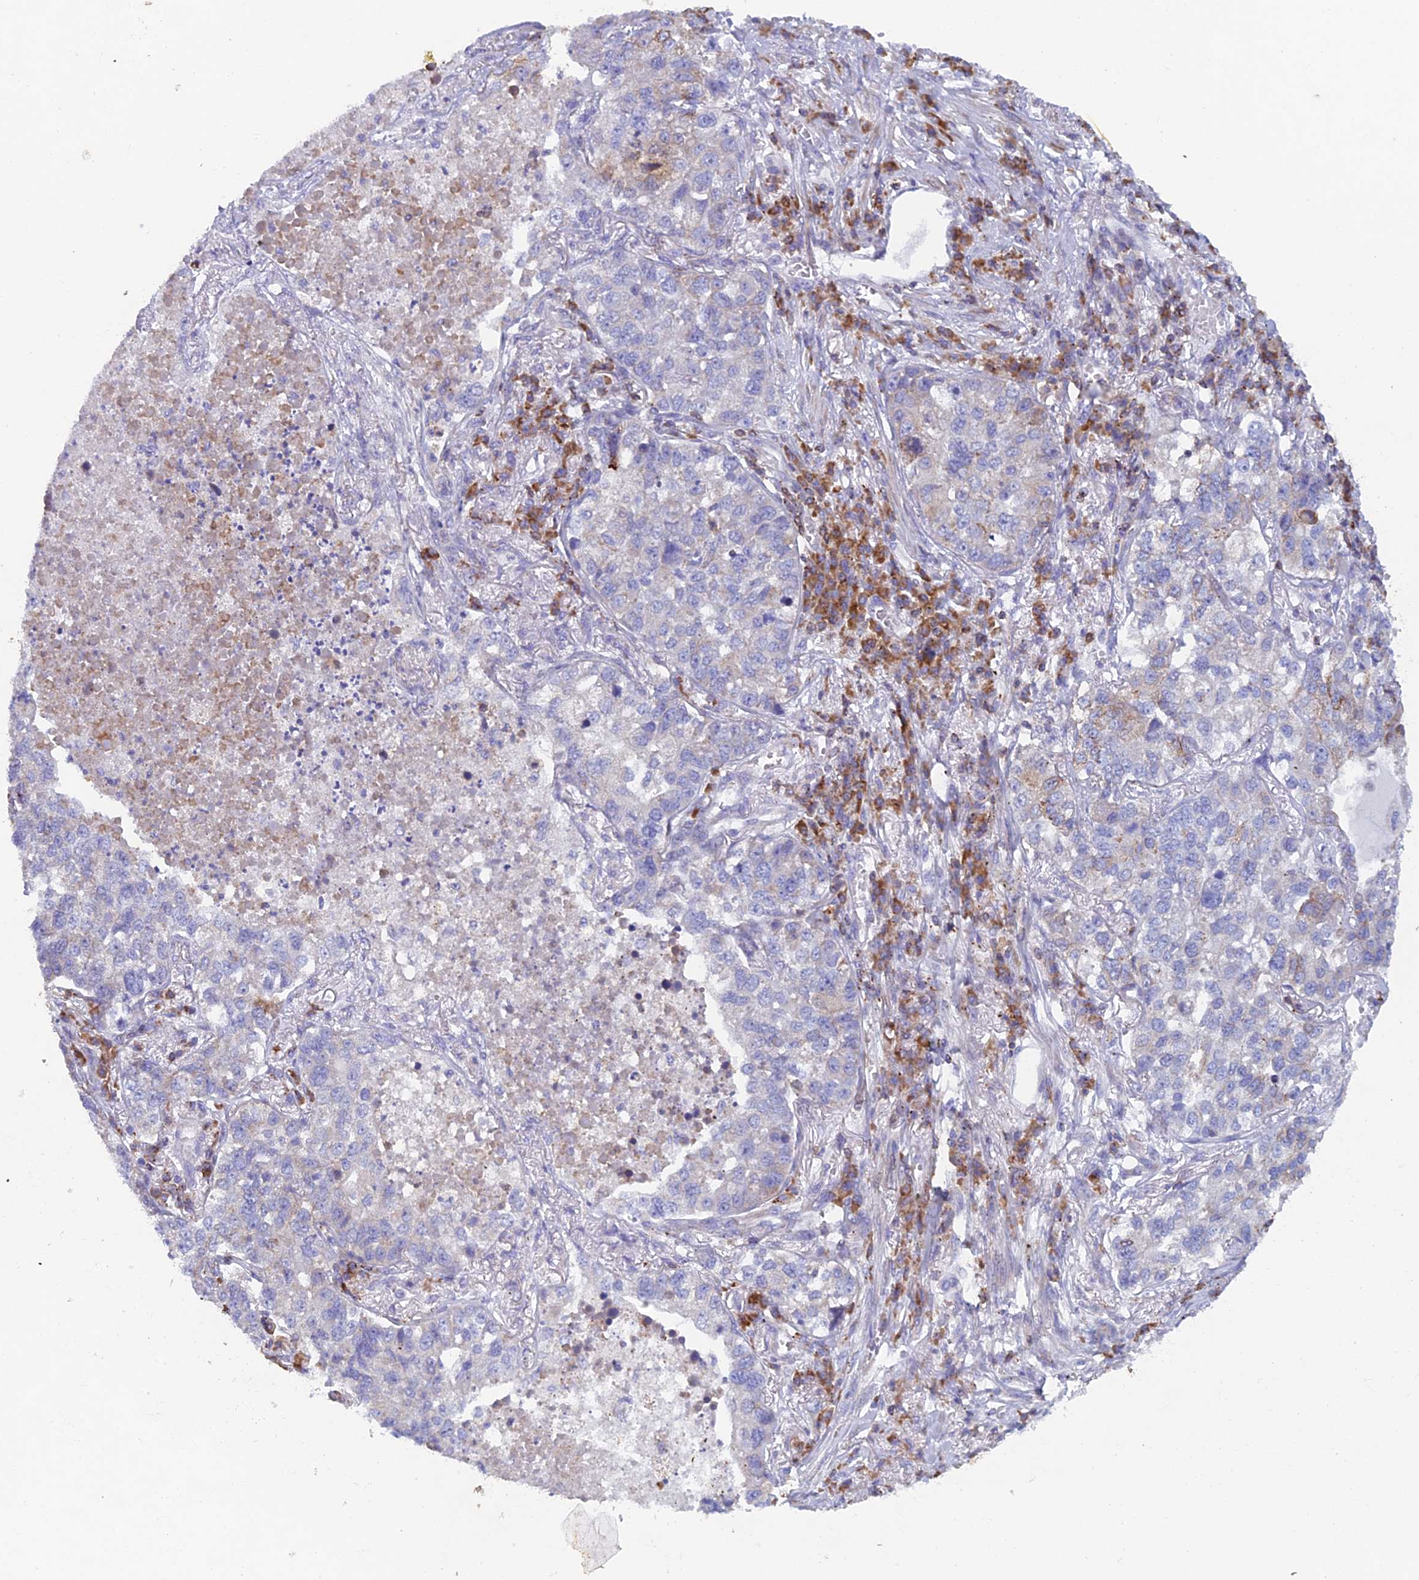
{"staining": {"intensity": "negative", "quantity": "none", "location": "none"}, "tissue": "lung cancer", "cell_type": "Tumor cells", "image_type": "cancer", "snomed": [{"axis": "morphology", "description": "Adenocarcinoma, NOS"}, {"axis": "topography", "description": "Lung"}], "caption": "Immunohistochemistry histopathology image of human lung adenocarcinoma stained for a protein (brown), which demonstrates no positivity in tumor cells. (DAB immunohistochemistry (IHC), high magnification).", "gene": "ABI3BP", "patient": {"sex": "male", "age": 49}}